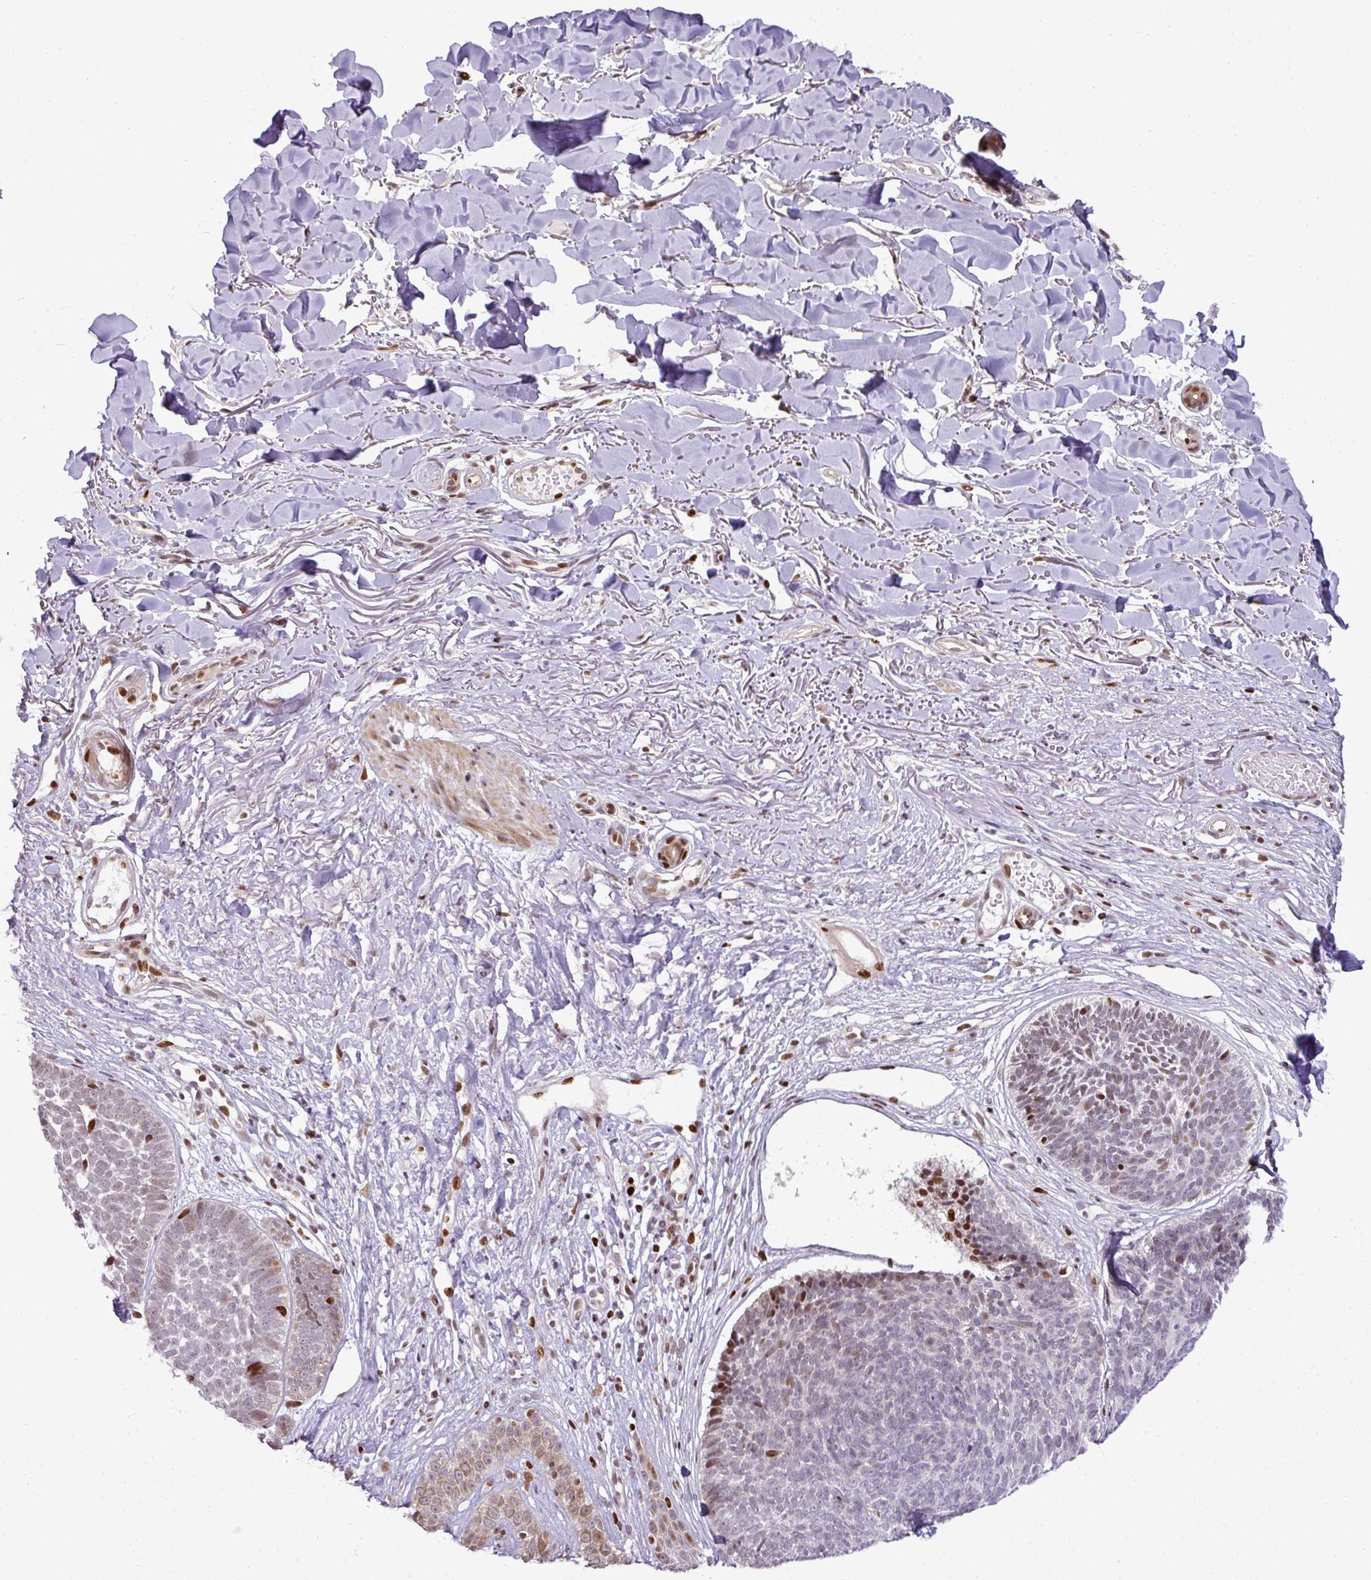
{"staining": {"intensity": "moderate", "quantity": "<25%", "location": "nuclear"}, "tissue": "skin cancer", "cell_type": "Tumor cells", "image_type": "cancer", "snomed": [{"axis": "morphology", "description": "Basal cell carcinoma"}, {"axis": "topography", "description": "Skin"}, {"axis": "topography", "description": "Skin of neck"}, {"axis": "topography", "description": "Skin of shoulder"}, {"axis": "topography", "description": "Skin of back"}], "caption": "Protein positivity by IHC displays moderate nuclear staining in about <25% of tumor cells in basal cell carcinoma (skin). (Brightfield microscopy of DAB IHC at high magnification).", "gene": "MYSM1", "patient": {"sex": "male", "age": 80}}